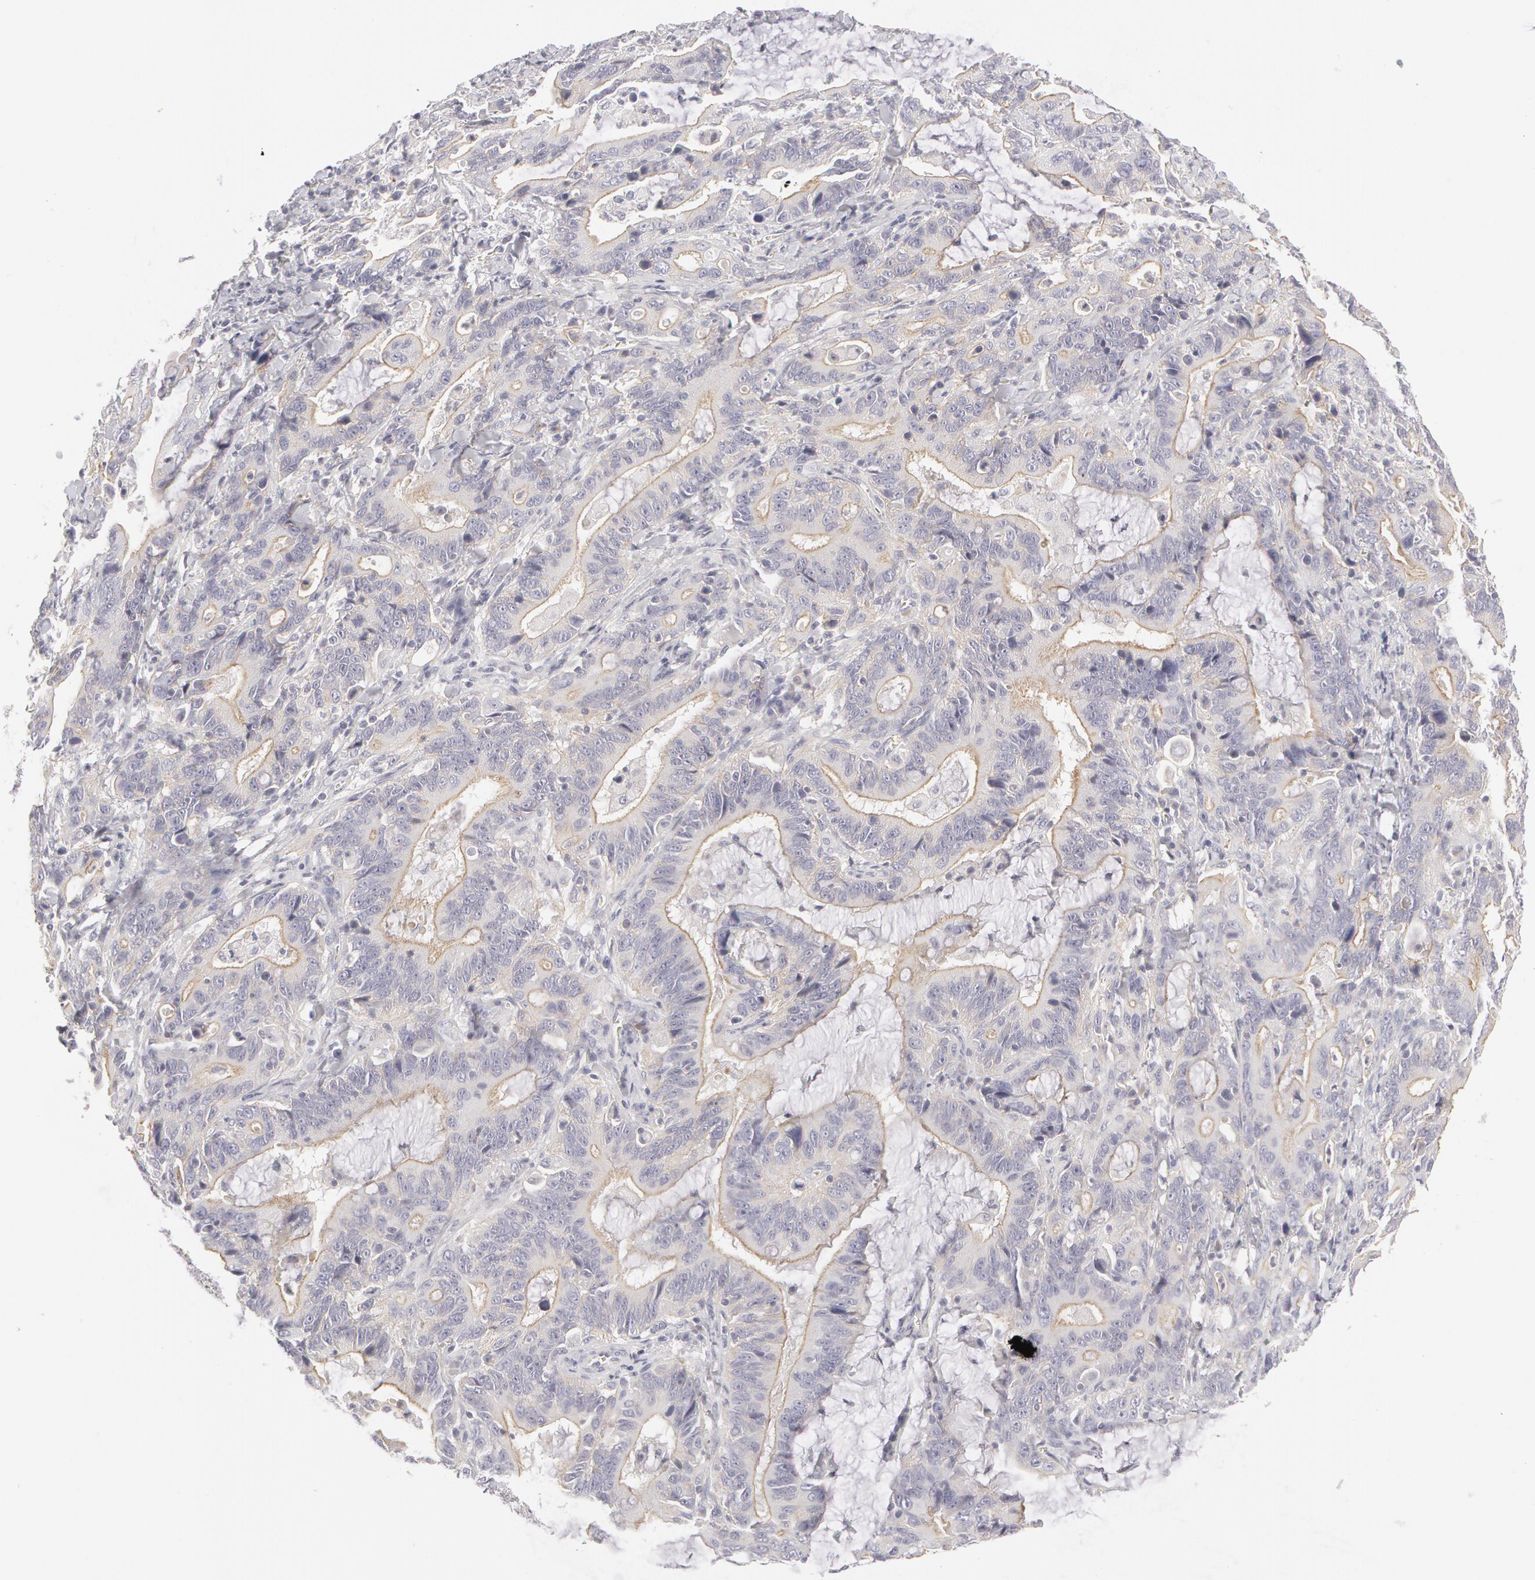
{"staining": {"intensity": "weak", "quantity": "25%-75%", "location": "cytoplasmic/membranous"}, "tissue": "stomach cancer", "cell_type": "Tumor cells", "image_type": "cancer", "snomed": [{"axis": "morphology", "description": "Adenocarcinoma, NOS"}, {"axis": "topography", "description": "Stomach, upper"}], "caption": "A high-resolution micrograph shows immunohistochemistry (IHC) staining of stomach adenocarcinoma, which exhibits weak cytoplasmic/membranous expression in approximately 25%-75% of tumor cells.", "gene": "ABCB1", "patient": {"sex": "male", "age": 63}}